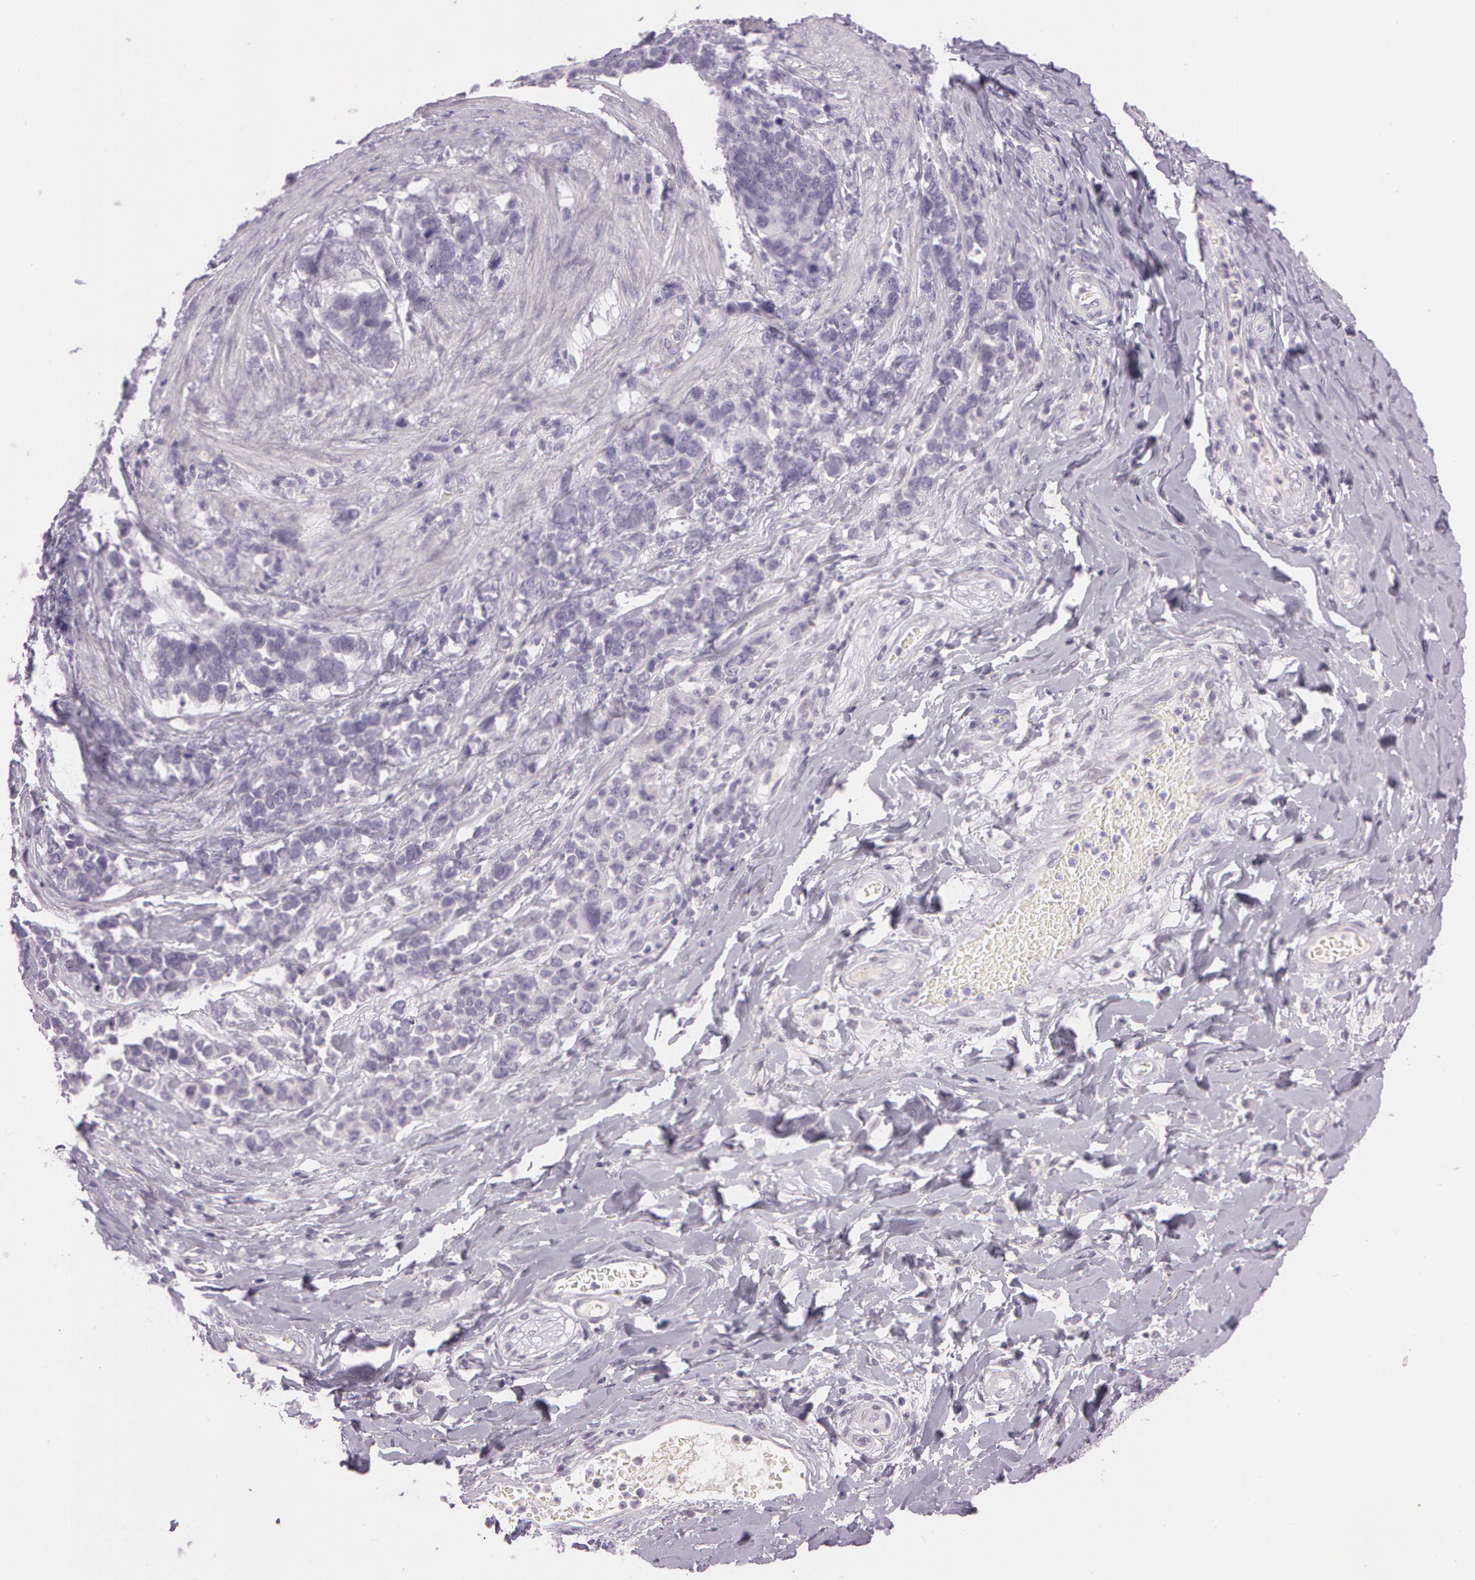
{"staining": {"intensity": "negative", "quantity": "none", "location": "none"}, "tissue": "stomach cancer", "cell_type": "Tumor cells", "image_type": "cancer", "snomed": [{"axis": "morphology", "description": "Adenocarcinoma, NOS"}, {"axis": "topography", "description": "Stomach, upper"}], "caption": "Tumor cells show no significant staining in stomach adenocarcinoma.", "gene": "OTC", "patient": {"sex": "male", "age": 71}}